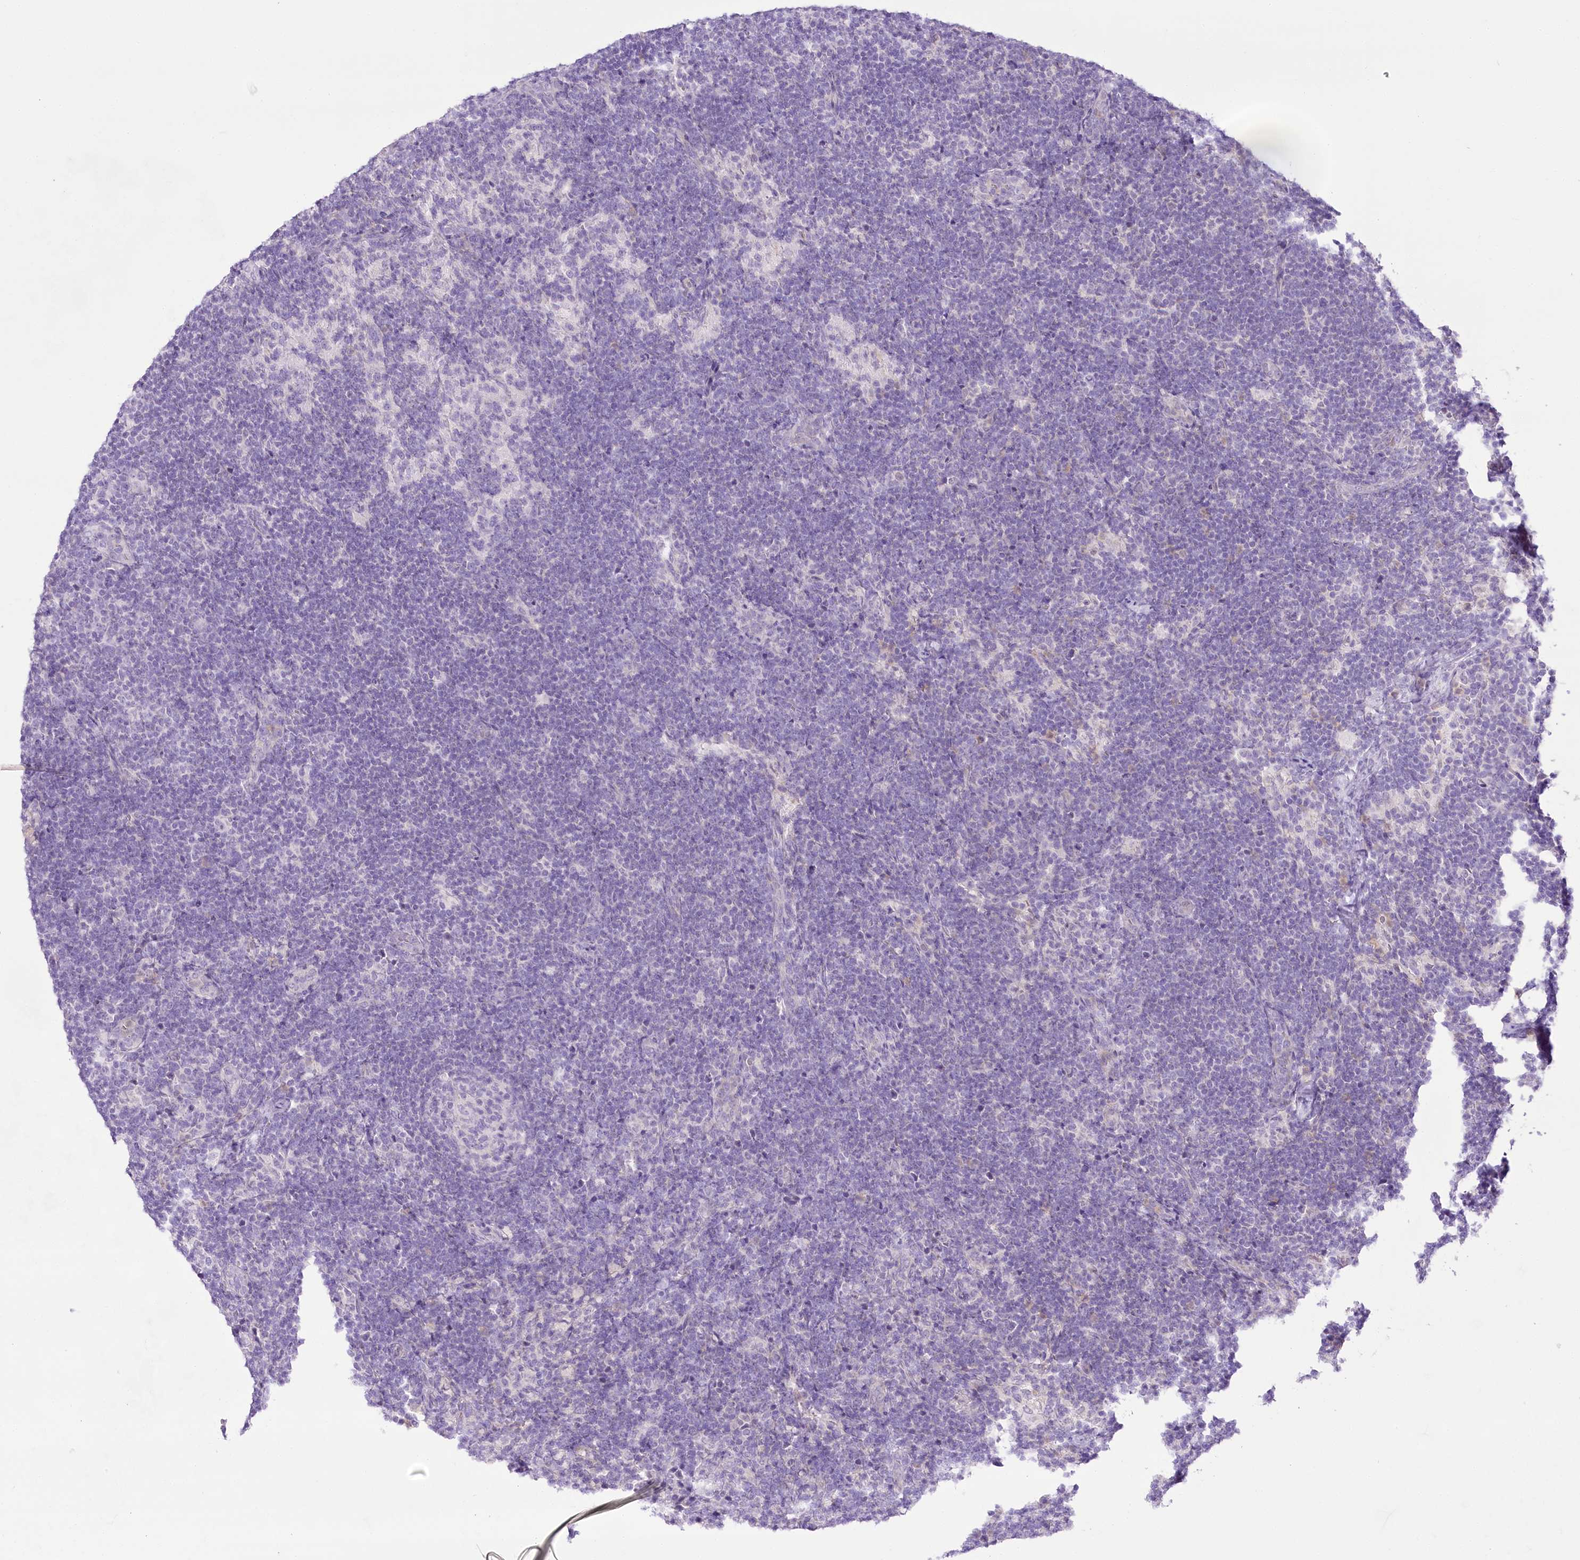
{"staining": {"intensity": "negative", "quantity": "none", "location": "none"}, "tissue": "lymph node", "cell_type": "Germinal center cells", "image_type": "normal", "snomed": [{"axis": "morphology", "description": "Normal tissue, NOS"}, {"axis": "topography", "description": "Lymph node"}], "caption": "Immunohistochemical staining of benign lymph node displays no significant expression in germinal center cells. Nuclei are stained in blue.", "gene": "CCDC30", "patient": {"sex": "female", "age": 22}}